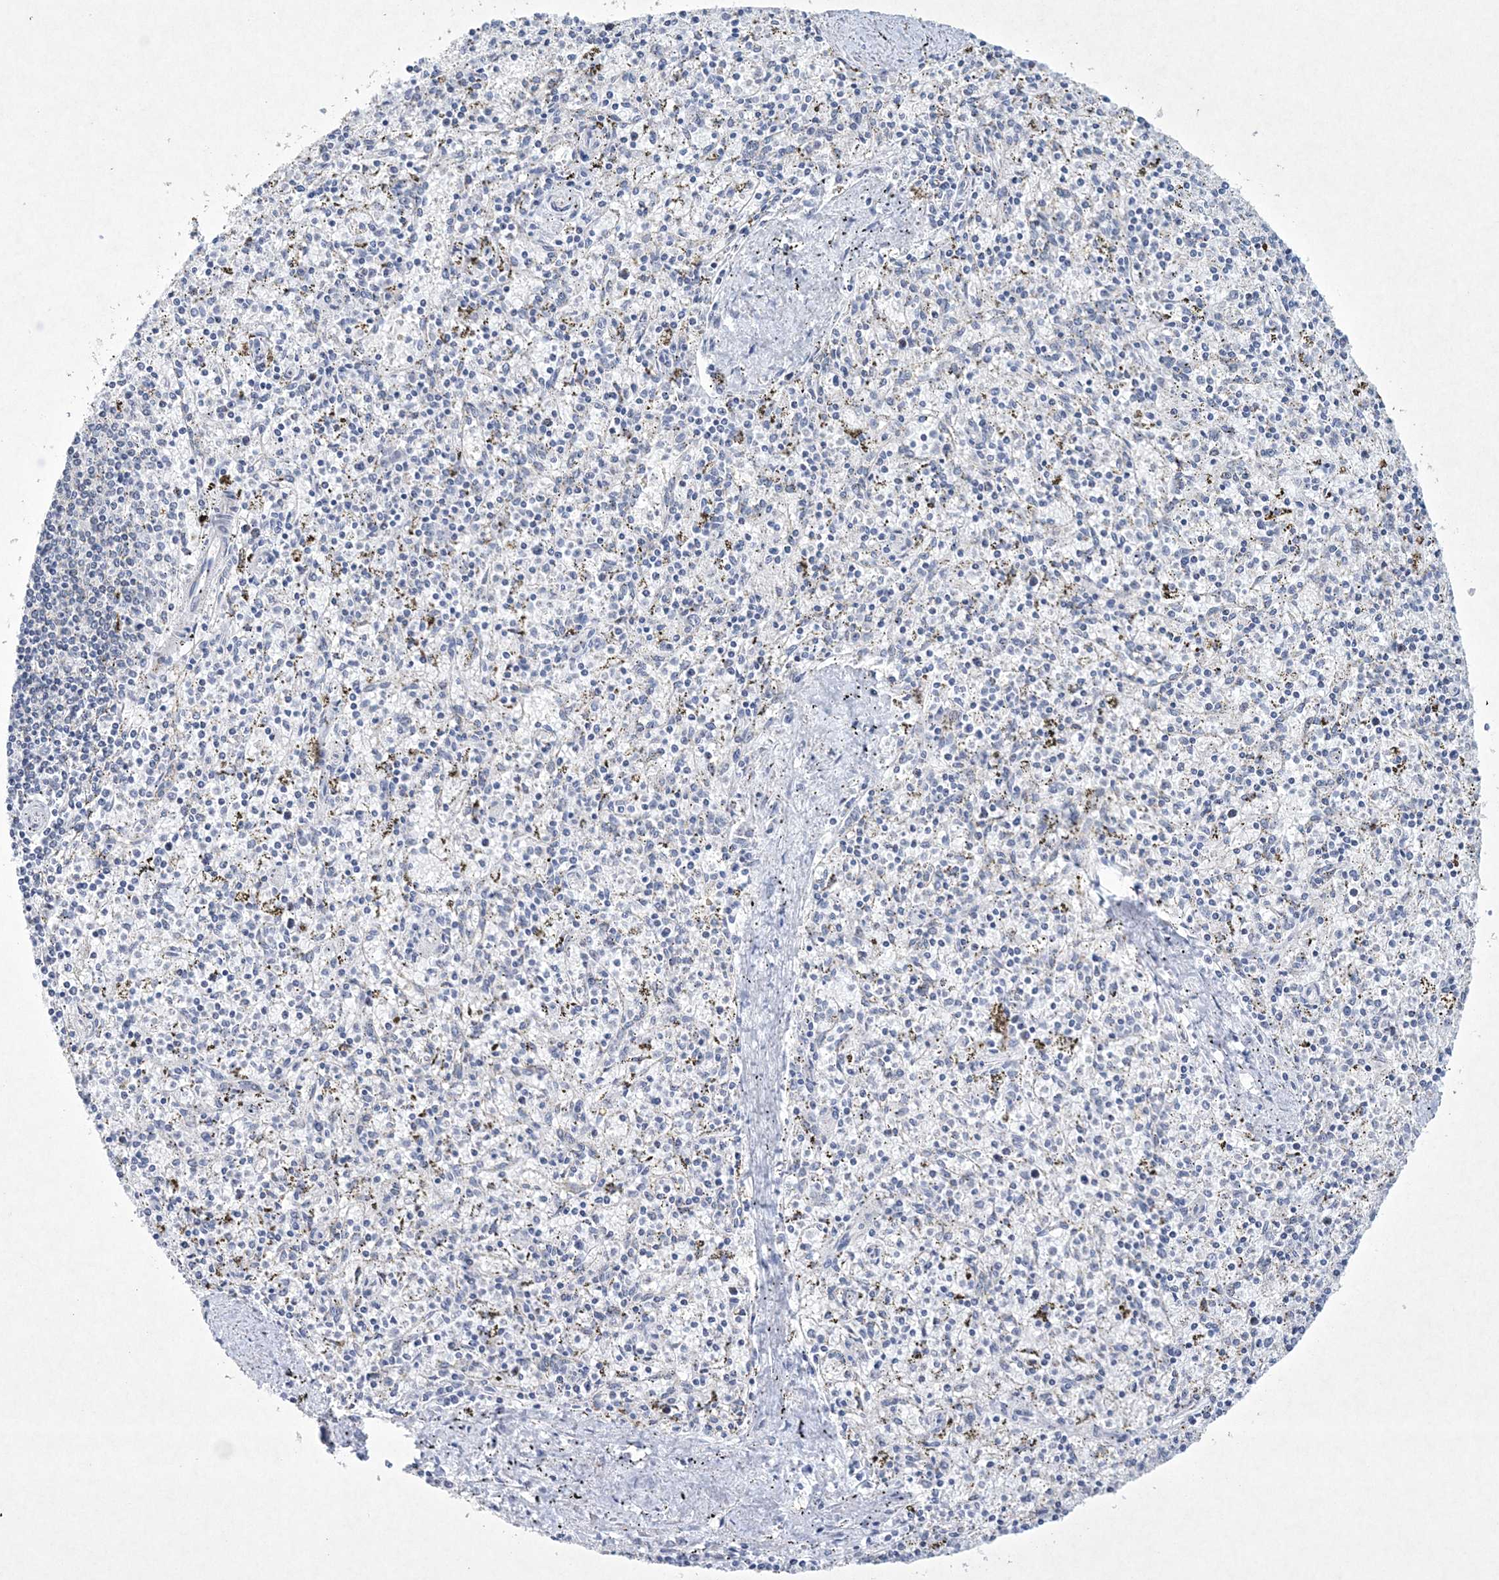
{"staining": {"intensity": "negative", "quantity": "none", "location": "none"}, "tissue": "spleen", "cell_type": "Cells in red pulp", "image_type": "normal", "snomed": [{"axis": "morphology", "description": "Normal tissue, NOS"}, {"axis": "topography", "description": "Spleen"}], "caption": "Cells in red pulp are negative for brown protein staining in normal spleen. (DAB immunohistochemistry (IHC) with hematoxylin counter stain).", "gene": "CES4A", "patient": {"sex": "male", "age": 72}}